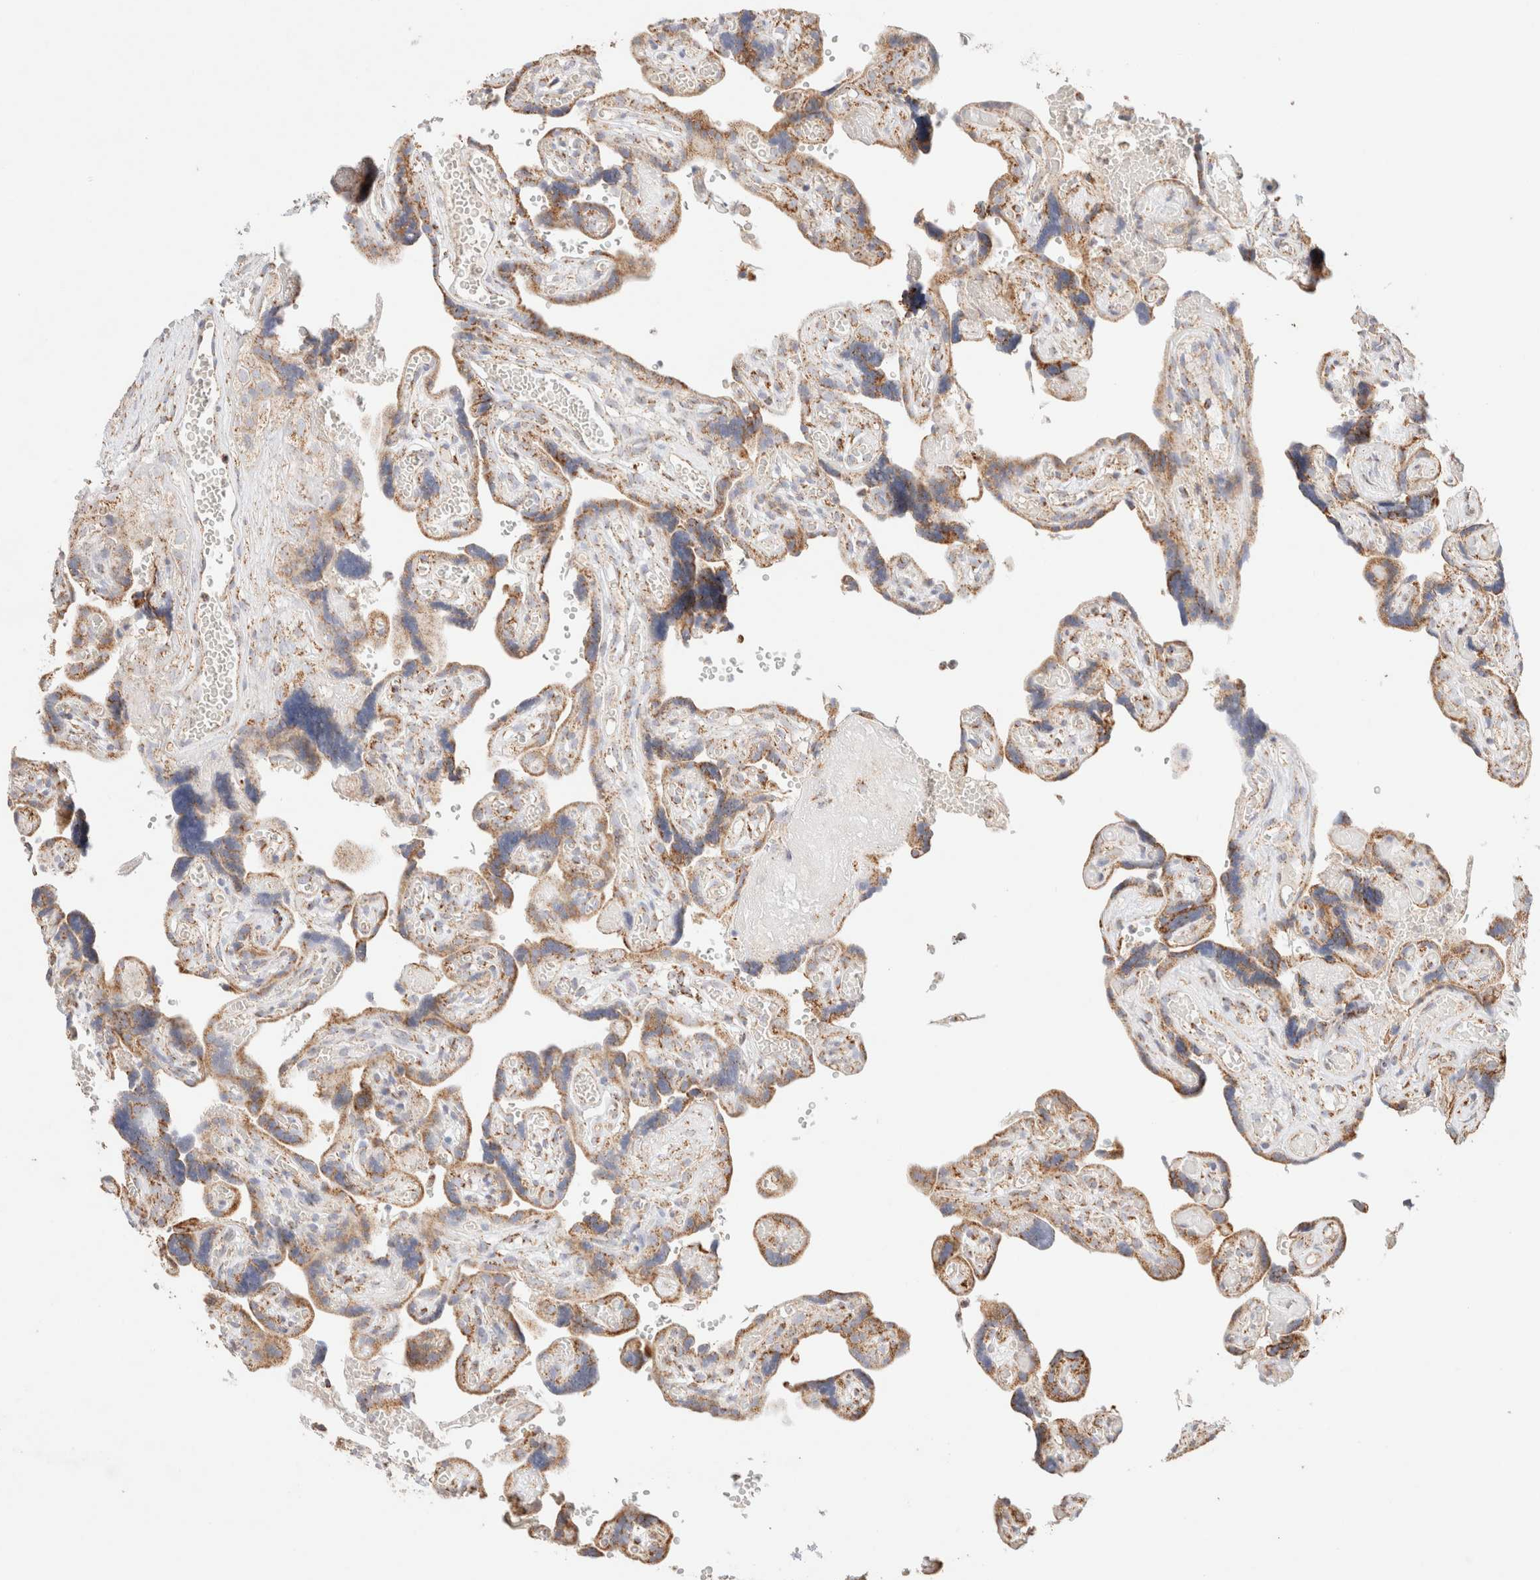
{"staining": {"intensity": "moderate", "quantity": ">75%", "location": "cytoplasmic/membranous"}, "tissue": "placenta", "cell_type": "Trophoblastic cells", "image_type": "normal", "snomed": [{"axis": "morphology", "description": "Normal tissue, NOS"}, {"axis": "topography", "description": "Placenta"}], "caption": "Placenta stained for a protein (brown) reveals moderate cytoplasmic/membranous positive positivity in about >75% of trophoblastic cells.", "gene": "PHB2", "patient": {"sex": "female", "age": 30}}